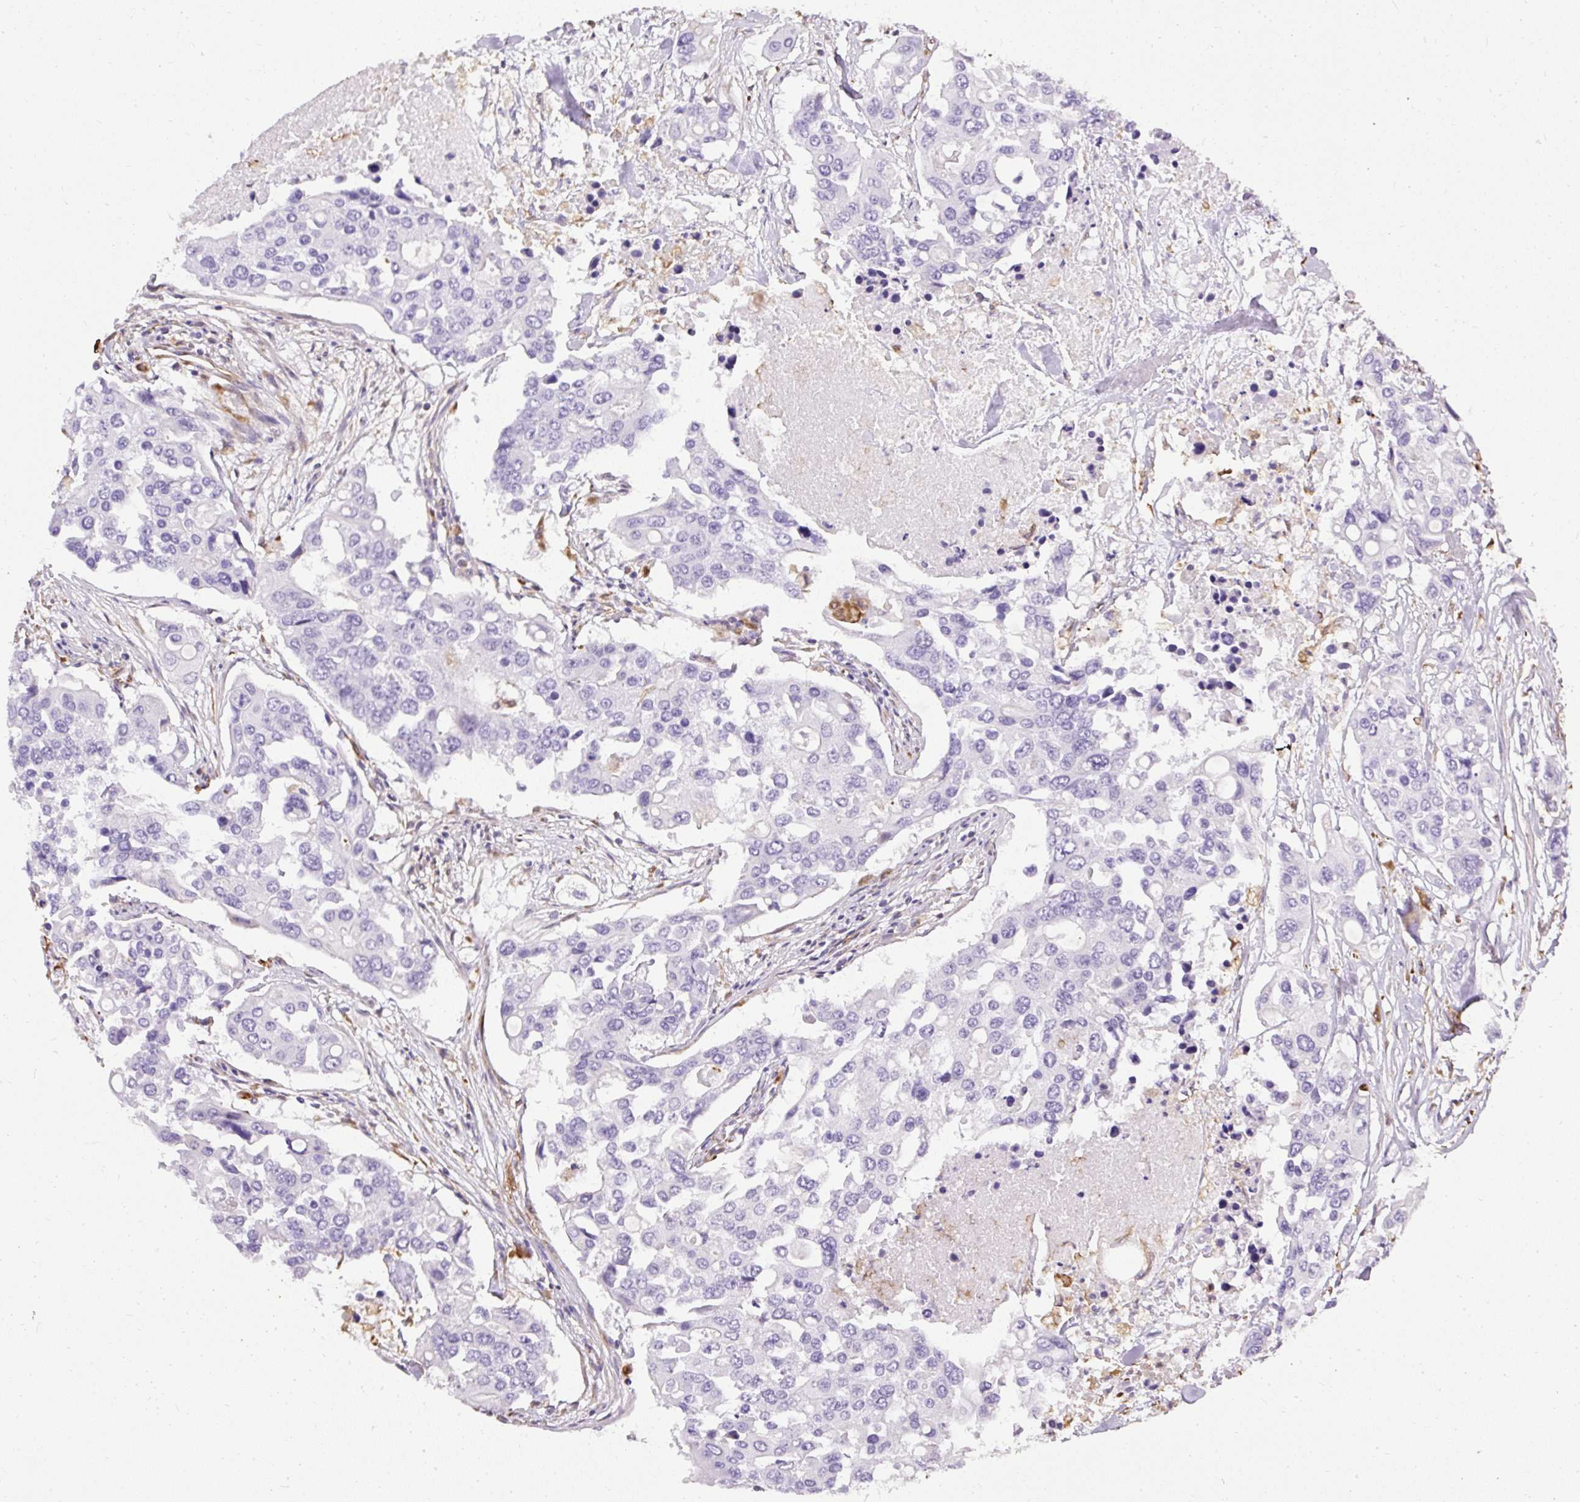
{"staining": {"intensity": "negative", "quantity": "none", "location": "none"}, "tissue": "colorectal cancer", "cell_type": "Tumor cells", "image_type": "cancer", "snomed": [{"axis": "morphology", "description": "Adenocarcinoma, NOS"}, {"axis": "topography", "description": "Colon"}], "caption": "Human adenocarcinoma (colorectal) stained for a protein using immunohistochemistry reveals no expression in tumor cells.", "gene": "PLS1", "patient": {"sex": "male", "age": 77}}